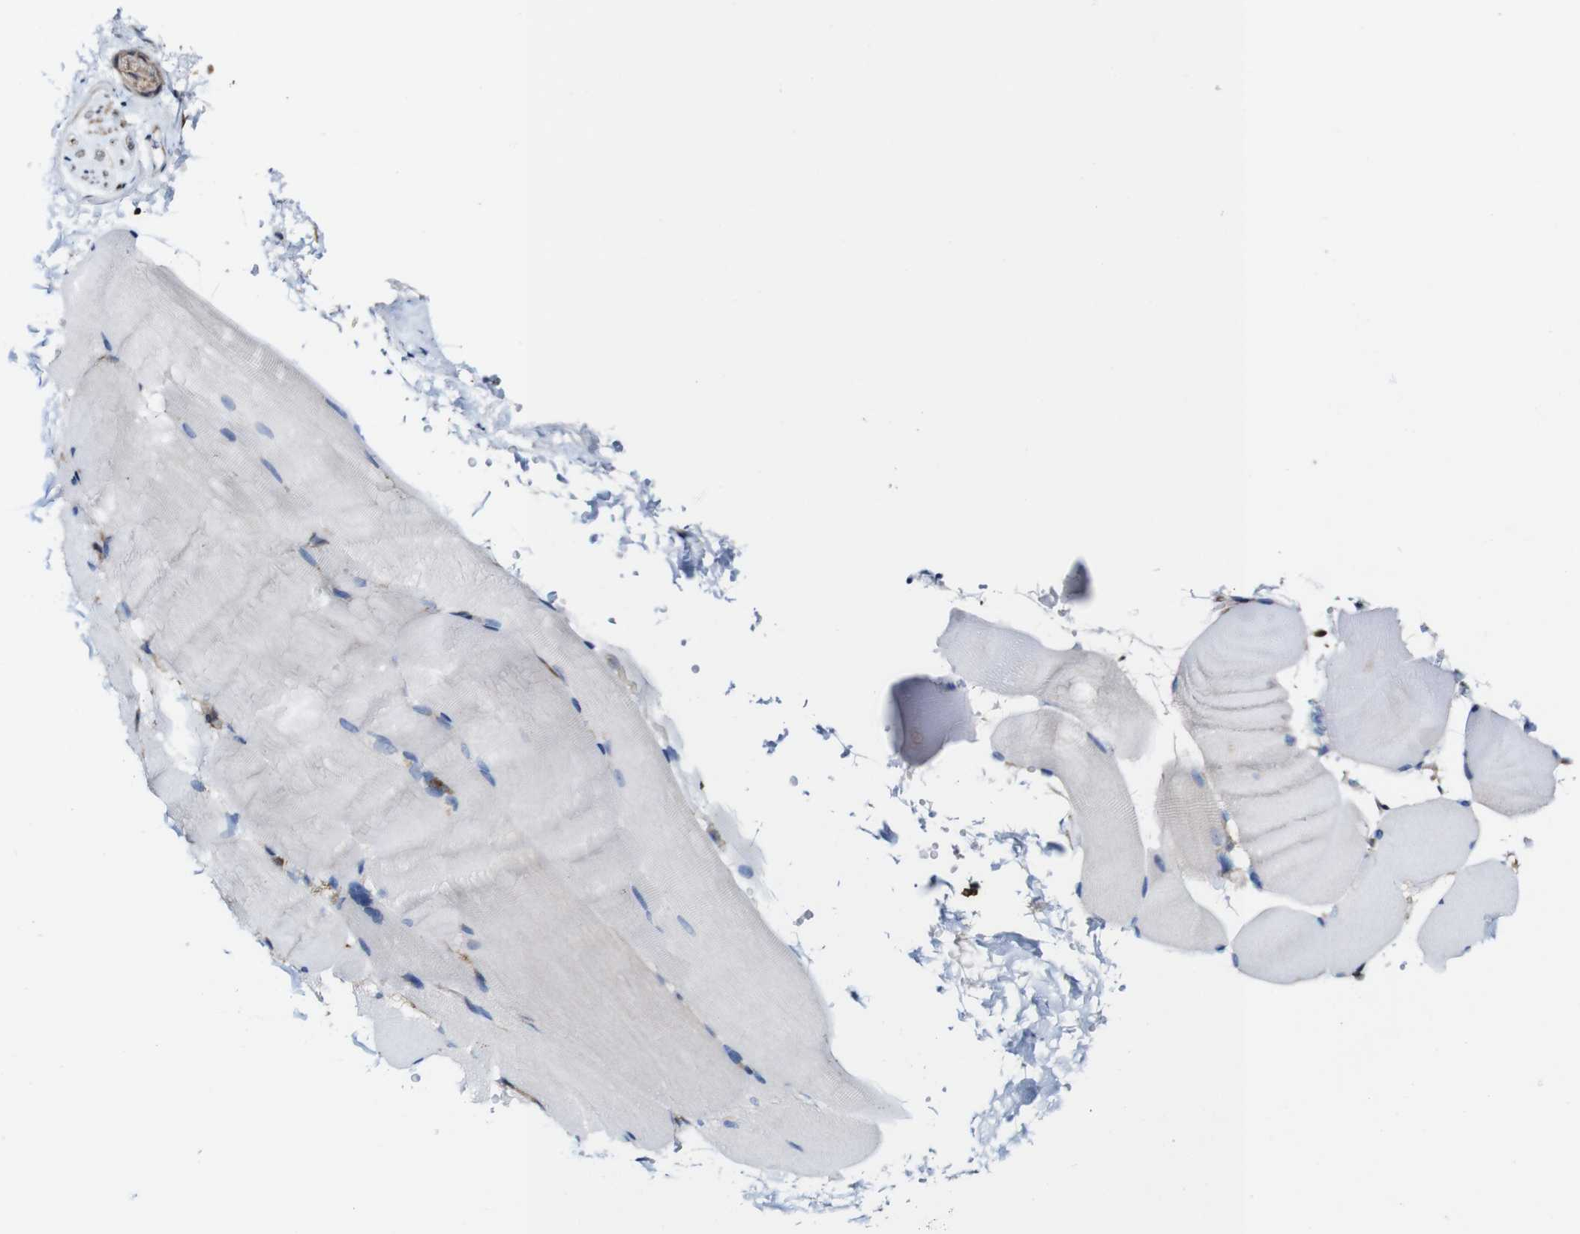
{"staining": {"intensity": "negative", "quantity": "none", "location": "none"}, "tissue": "skeletal muscle", "cell_type": "Myocytes", "image_type": "normal", "snomed": [{"axis": "morphology", "description": "Normal tissue, NOS"}, {"axis": "topography", "description": "Skin"}, {"axis": "topography", "description": "Skeletal muscle"}], "caption": "Micrograph shows no protein positivity in myocytes of benign skeletal muscle.", "gene": "PTPRR", "patient": {"sex": "male", "age": 83}}